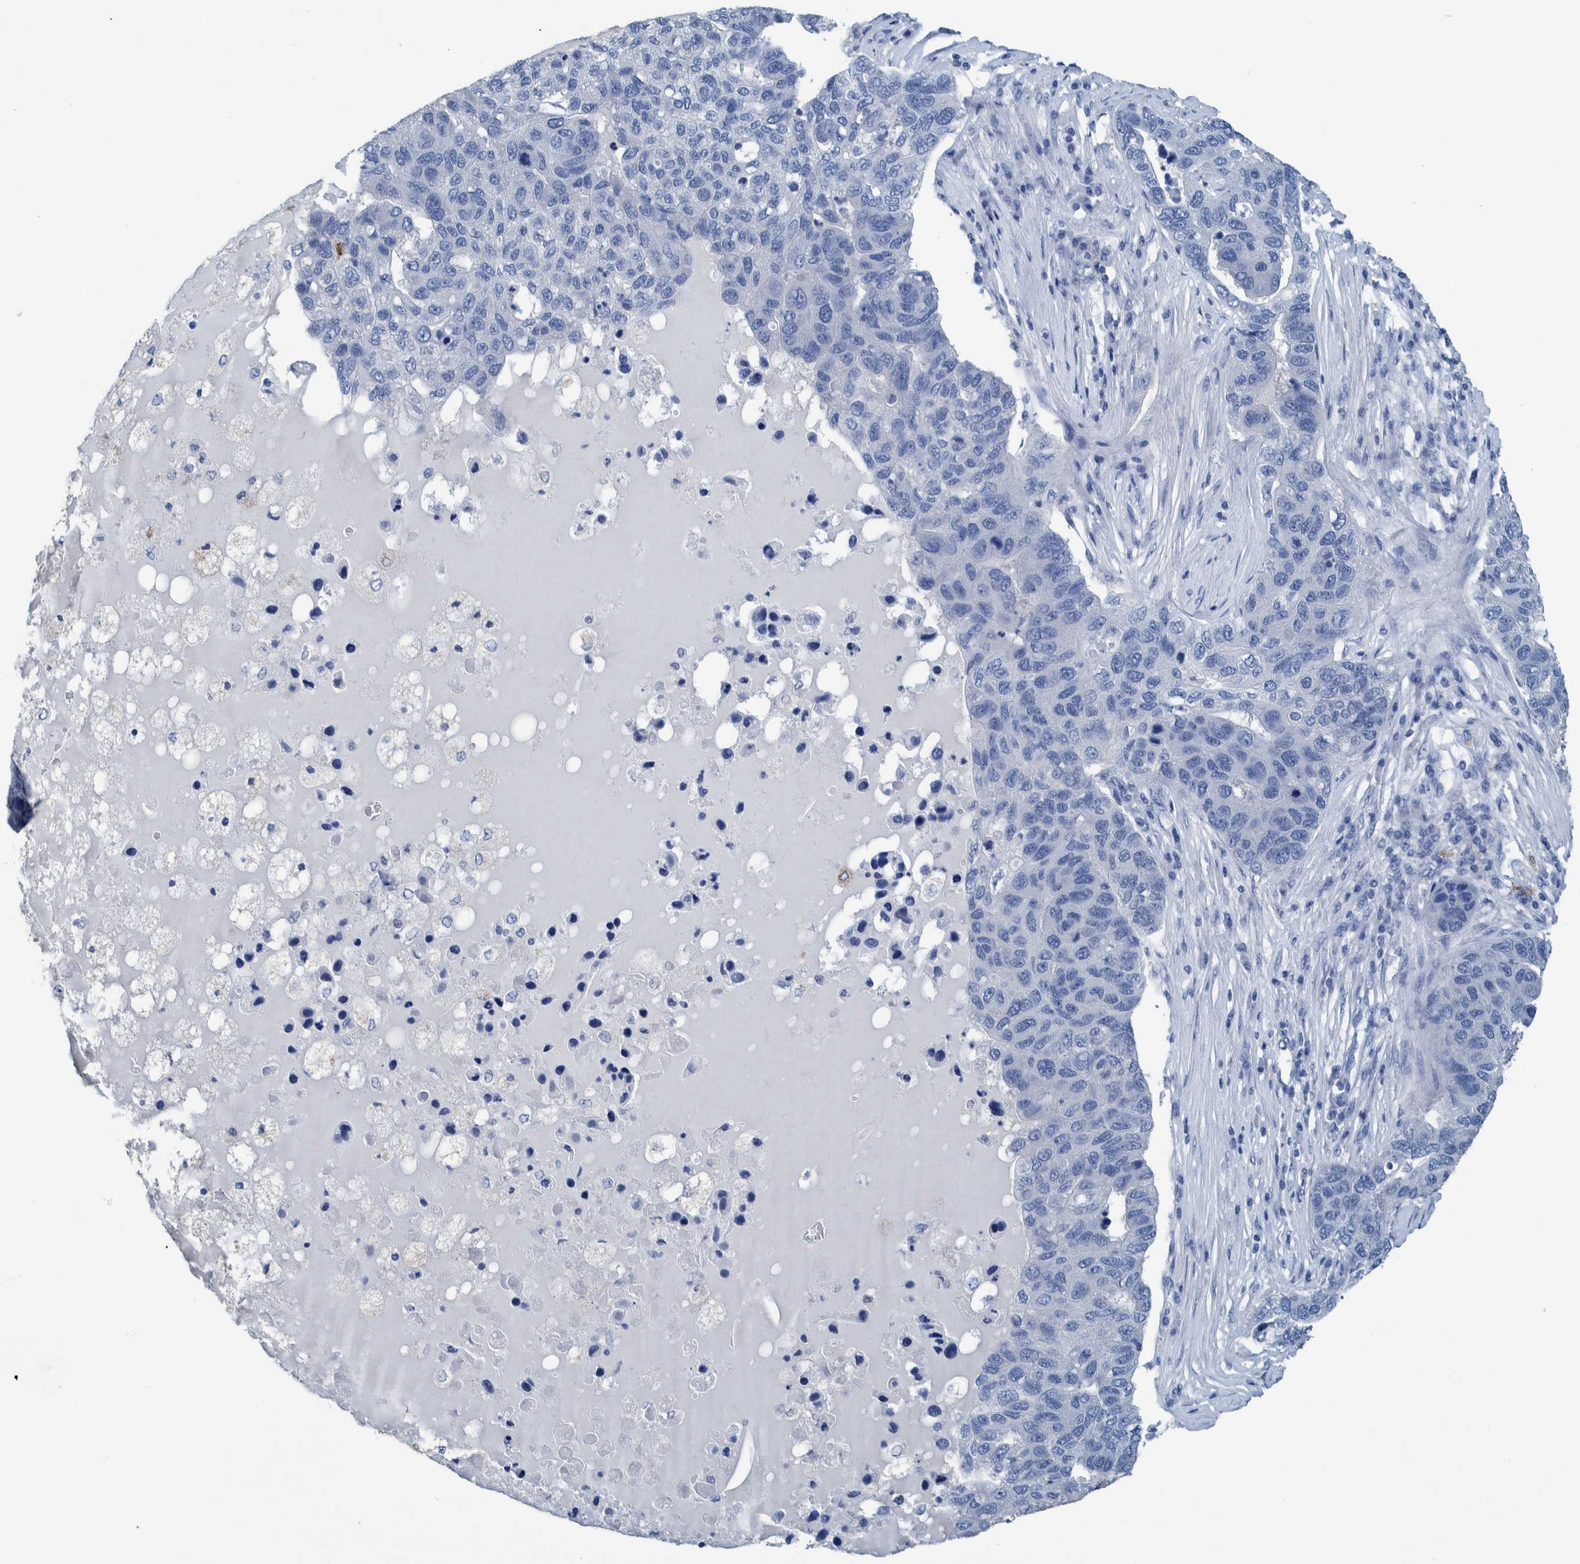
{"staining": {"intensity": "negative", "quantity": "none", "location": "none"}, "tissue": "pancreatic cancer", "cell_type": "Tumor cells", "image_type": "cancer", "snomed": [{"axis": "morphology", "description": "Adenocarcinoma, NOS"}, {"axis": "topography", "description": "Pancreas"}], "caption": "High magnification brightfield microscopy of pancreatic adenocarcinoma stained with DAB (3,3'-diaminobenzidine) (brown) and counterstained with hematoxylin (blue): tumor cells show no significant expression.", "gene": "IDO1", "patient": {"sex": "female", "age": 61}}